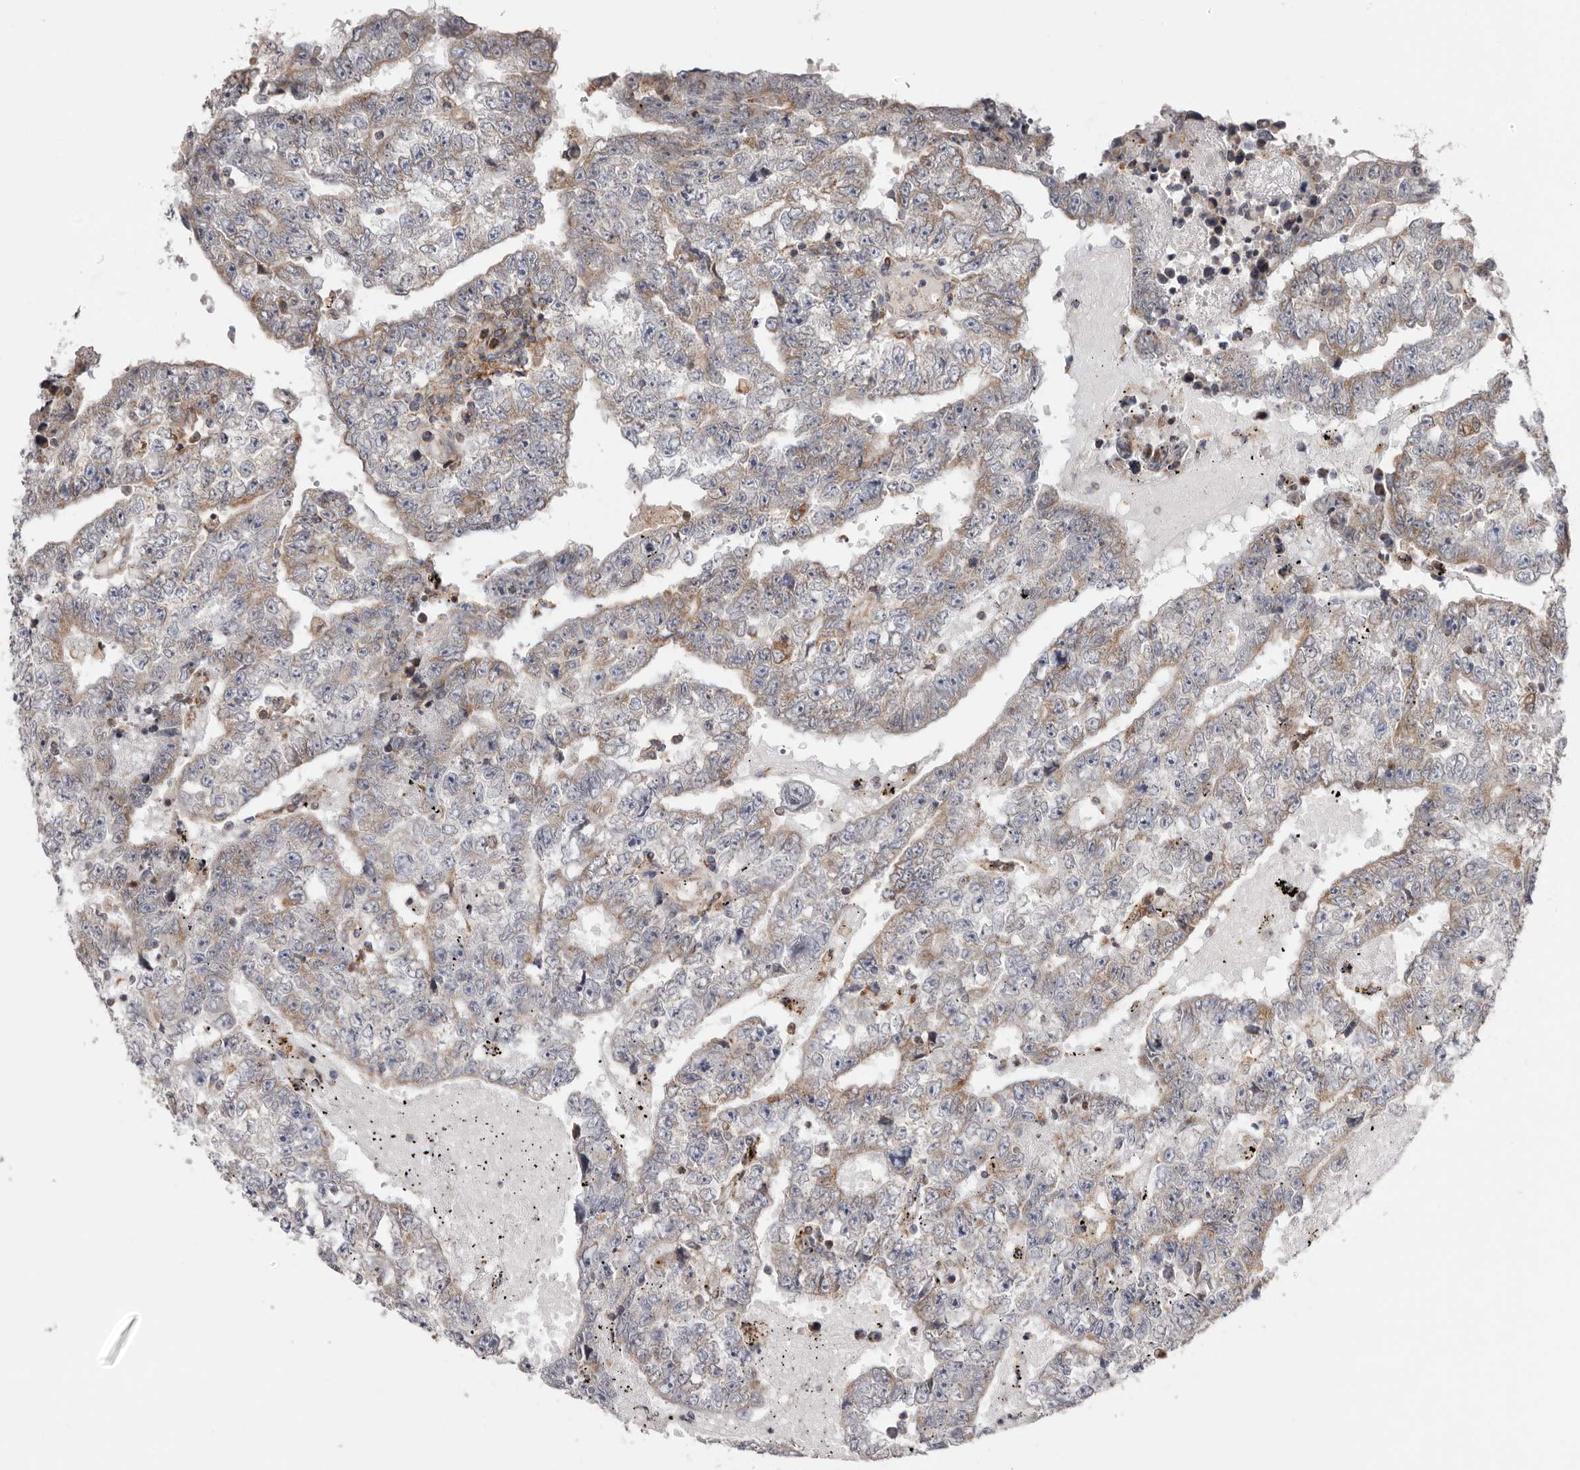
{"staining": {"intensity": "weak", "quantity": "25%-75%", "location": "cytoplasmic/membranous"}, "tissue": "testis cancer", "cell_type": "Tumor cells", "image_type": "cancer", "snomed": [{"axis": "morphology", "description": "Carcinoma, Embryonal, NOS"}, {"axis": "topography", "description": "Testis"}], "caption": "Embryonal carcinoma (testis) was stained to show a protein in brown. There is low levels of weak cytoplasmic/membranous expression in about 25%-75% of tumor cells.", "gene": "TMUB1", "patient": {"sex": "male", "age": 25}}